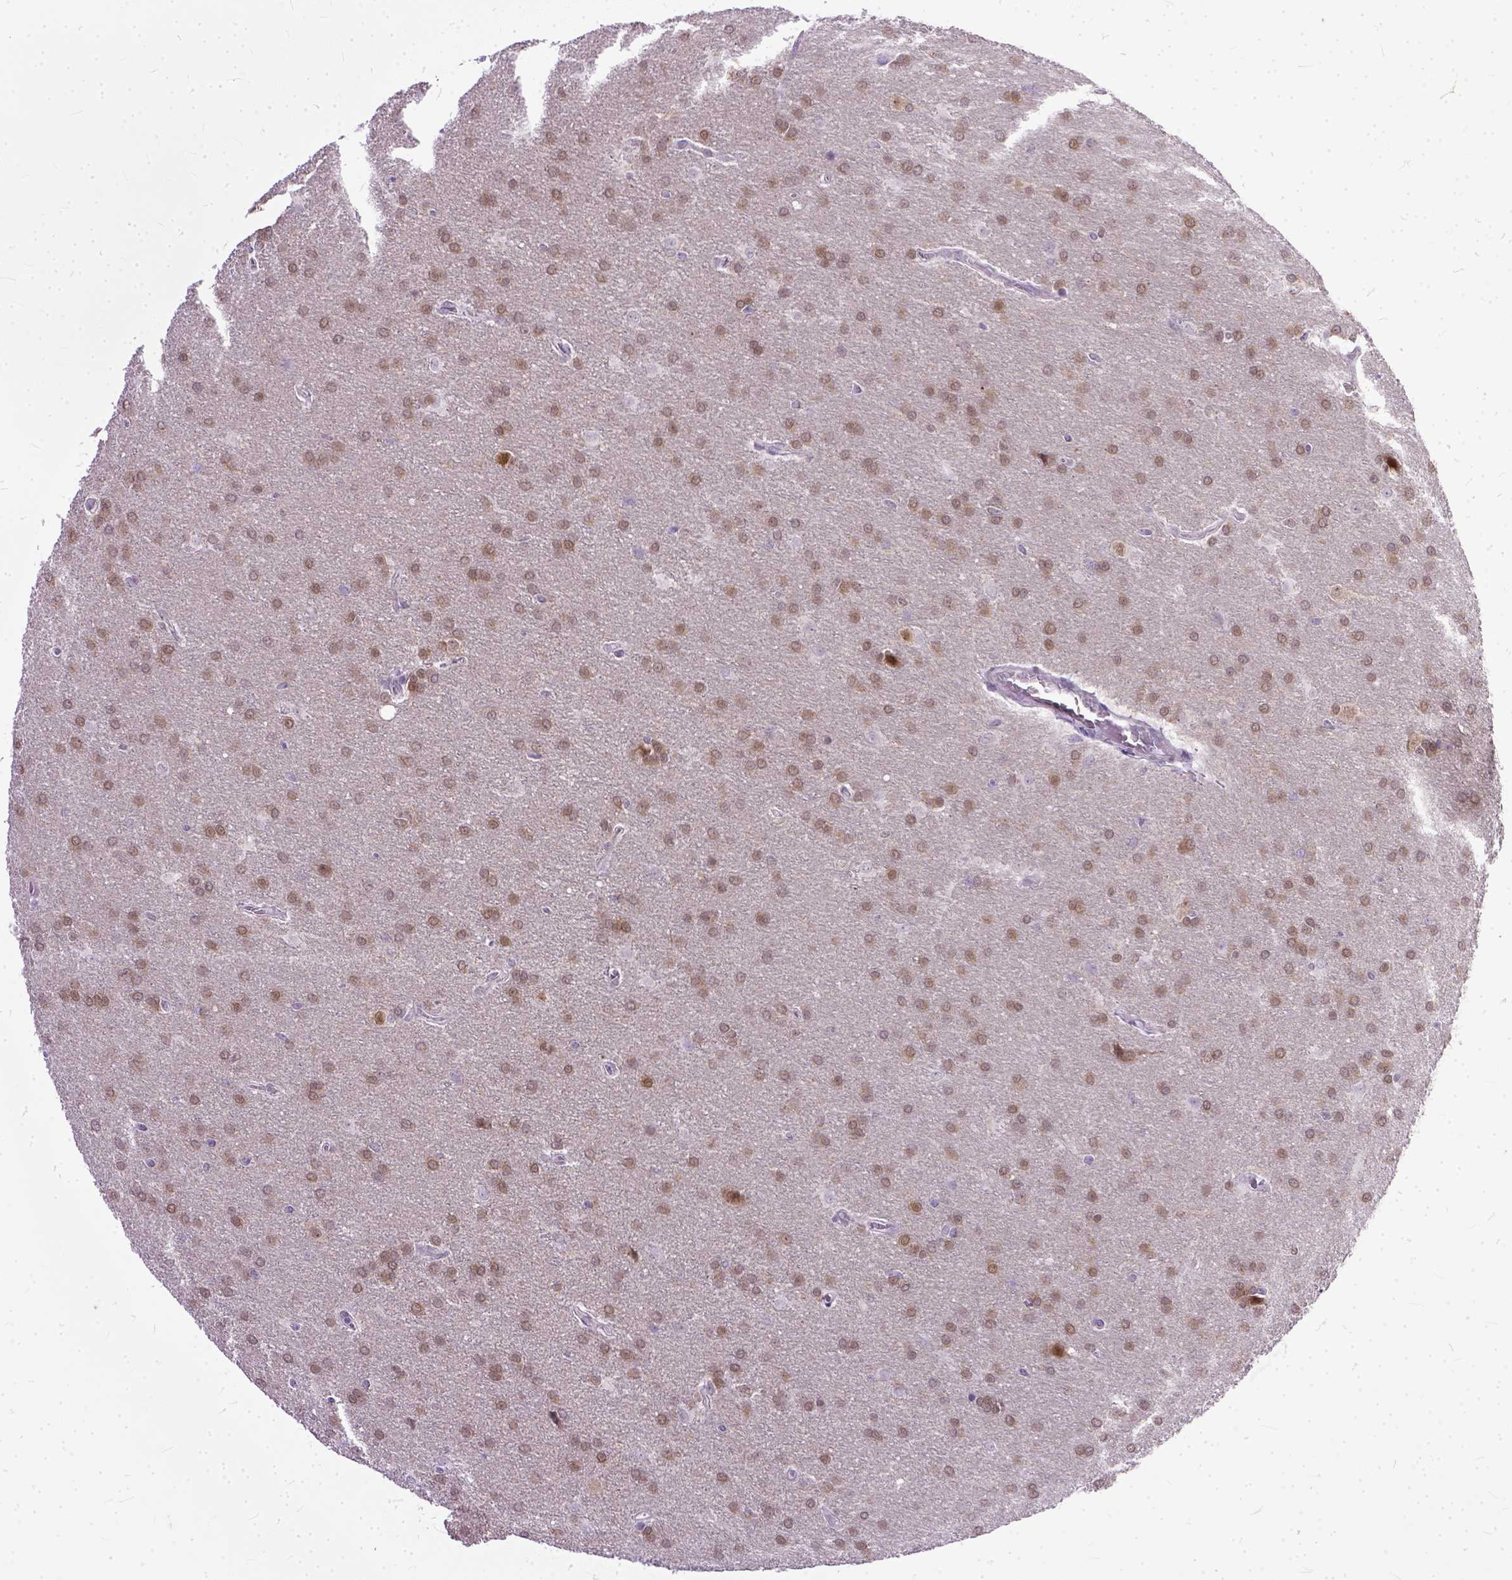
{"staining": {"intensity": "moderate", "quantity": ">75%", "location": "nuclear"}, "tissue": "glioma", "cell_type": "Tumor cells", "image_type": "cancer", "snomed": [{"axis": "morphology", "description": "Glioma, malignant, Low grade"}, {"axis": "topography", "description": "Brain"}], "caption": "Immunohistochemical staining of glioma demonstrates medium levels of moderate nuclear positivity in about >75% of tumor cells. Nuclei are stained in blue.", "gene": "TCEAL7", "patient": {"sex": "female", "age": 32}}